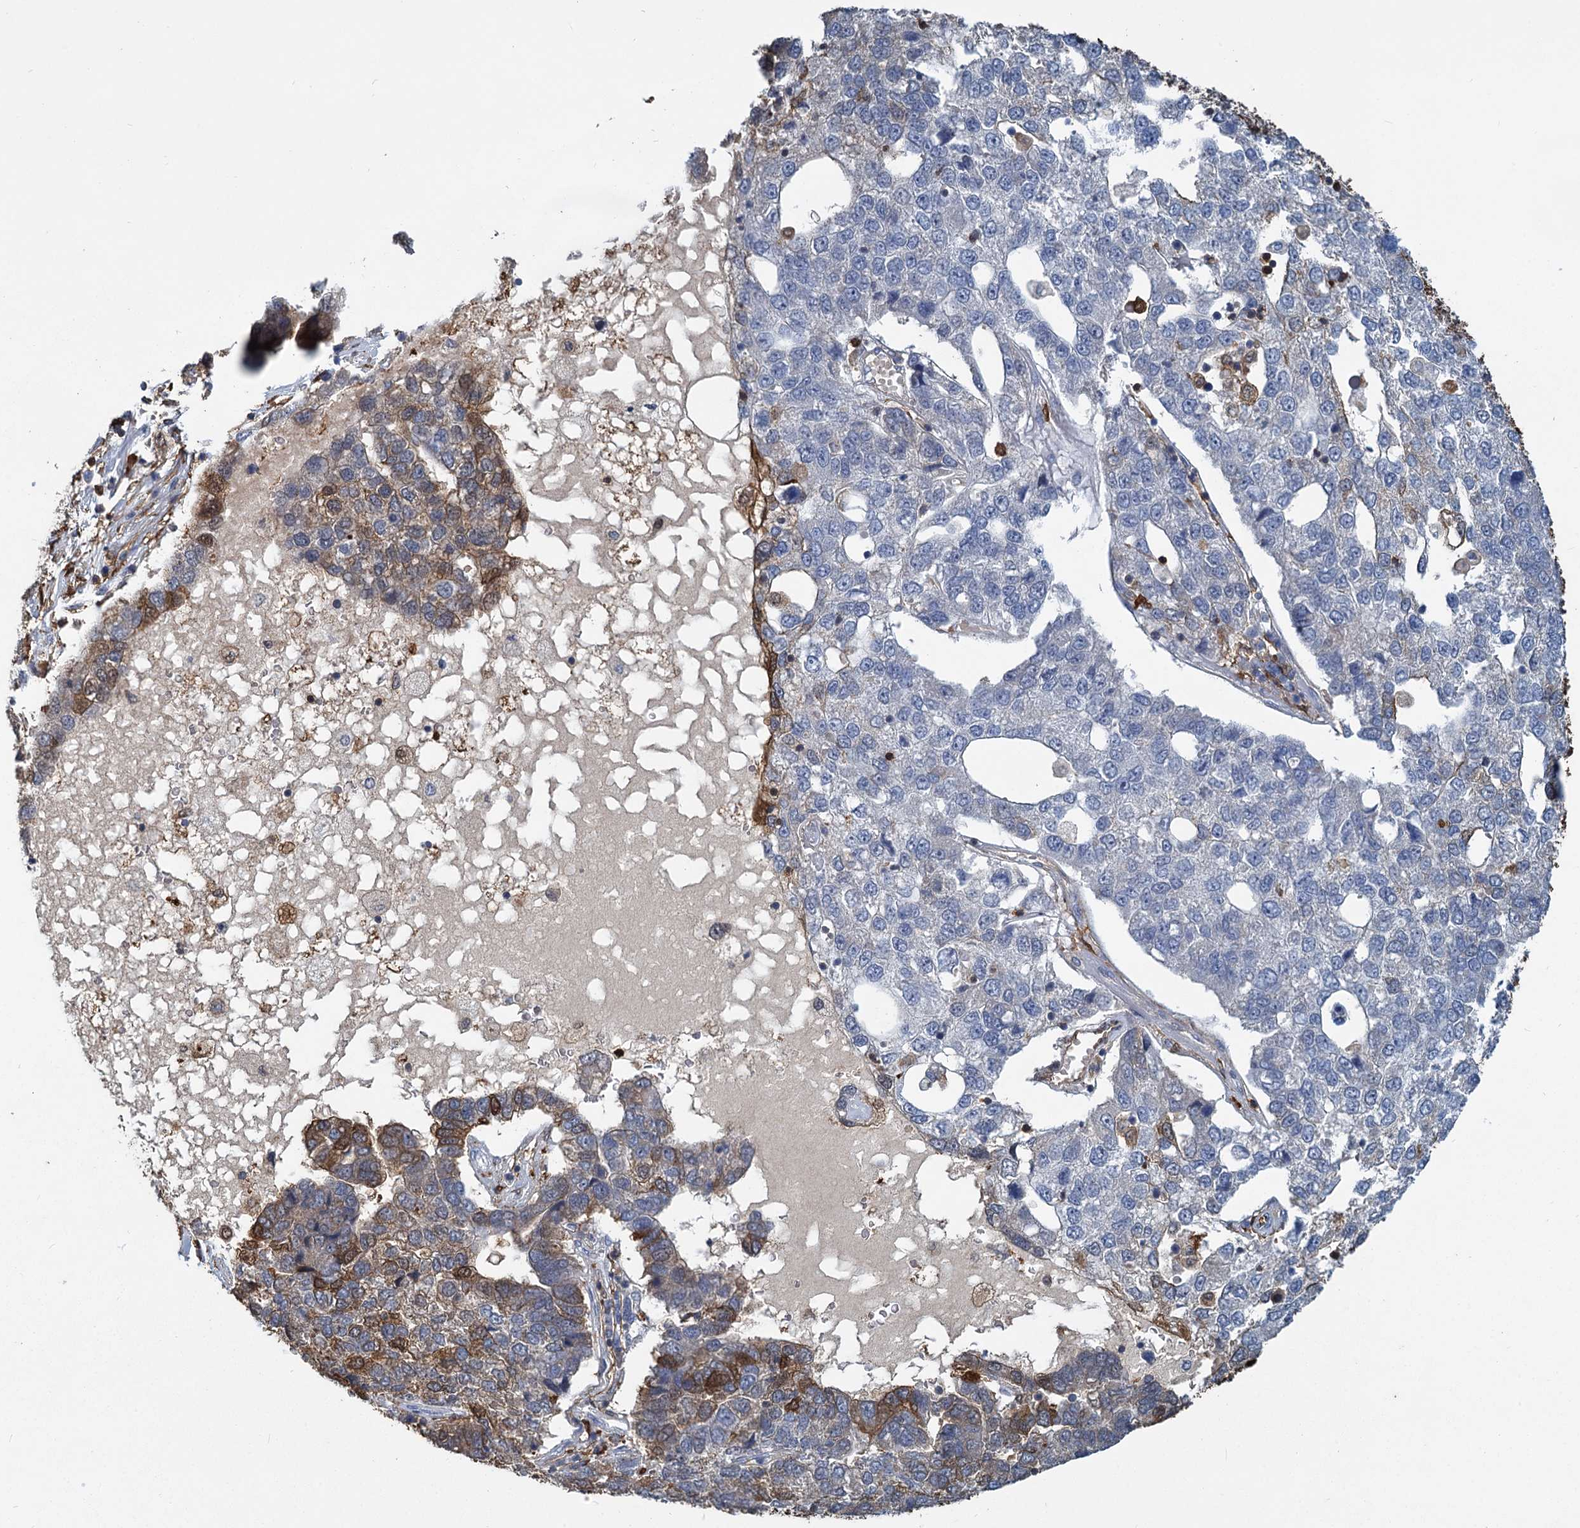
{"staining": {"intensity": "moderate", "quantity": "<25%", "location": "cytoplasmic/membranous,nuclear"}, "tissue": "pancreatic cancer", "cell_type": "Tumor cells", "image_type": "cancer", "snomed": [{"axis": "morphology", "description": "Adenocarcinoma, NOS"}, {"axis": "topography", "description": "Pancreas"}], "caption": "An IHC histopathology image of neoplastic tissue is shown. Protein staining in brown shows moderate cytoplasmic/membranous and nuclear positivity in pancreatic cancer within tumor cells. (IHC, brightfield microscopy, high magnification).", "gene": "S100A6", "patient": {"sex": "female", "age": 61}}